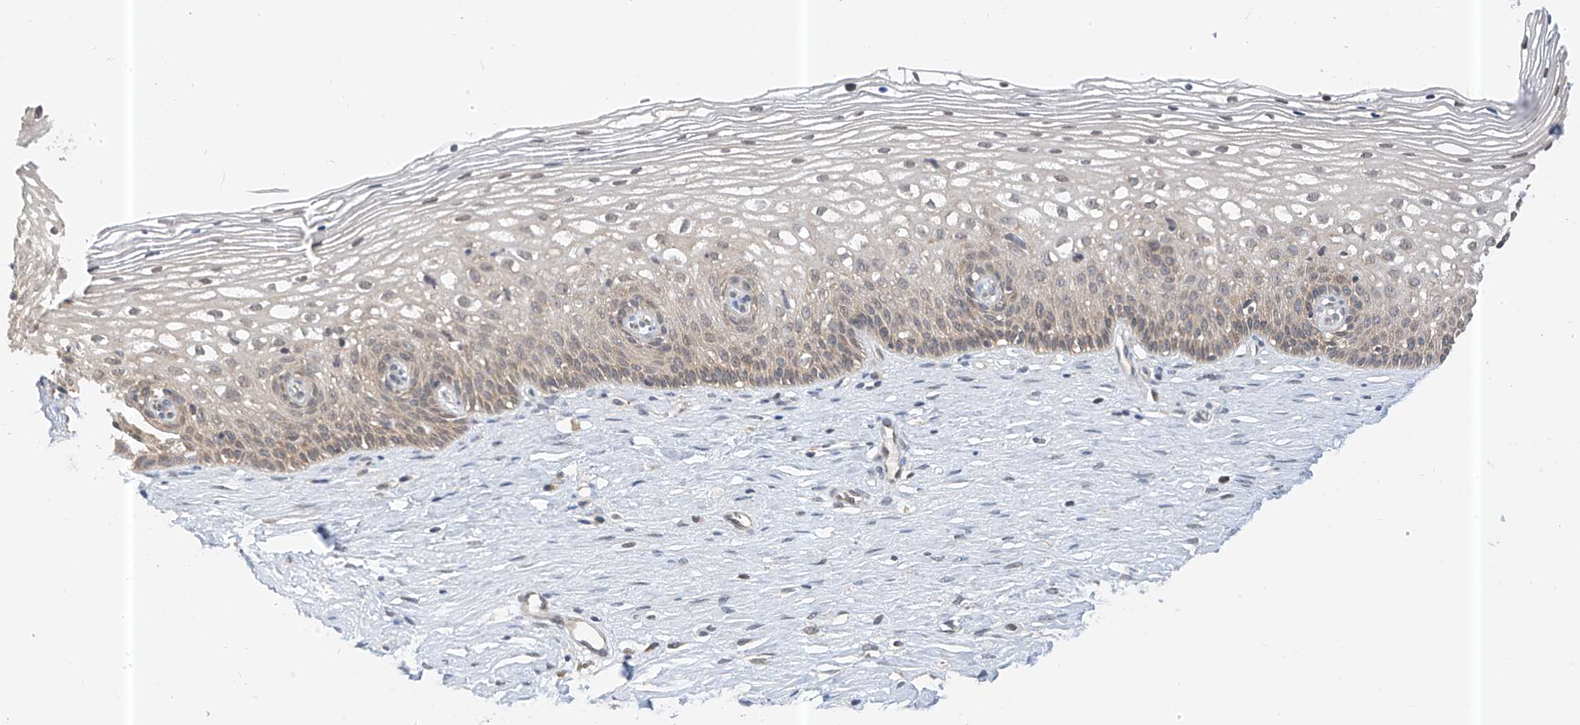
{"staining": {"intensity": "weak", "quantity": "<25%", "location": "cytoplasmic/membranous"}, "tissue": "cervix", "cell_type": "Glandular cells", "image_type": "normal", "snomed": [{"axis": "morphology", "description": "Normal tissue, NOS"}, {"axis": "topography", "description": "Cervix"}], "caption": "Glandular cells show no significant positivity in benign cervix. The staining was performed using DAB (3,3'-diaminobenzidine) to visualize the protein expression in brown, while the nuclei were stained in blue with hematoxylin (Magnification: 20x).", "gene": "PPA2", "patient": {"sex": "female", "age": 33}}